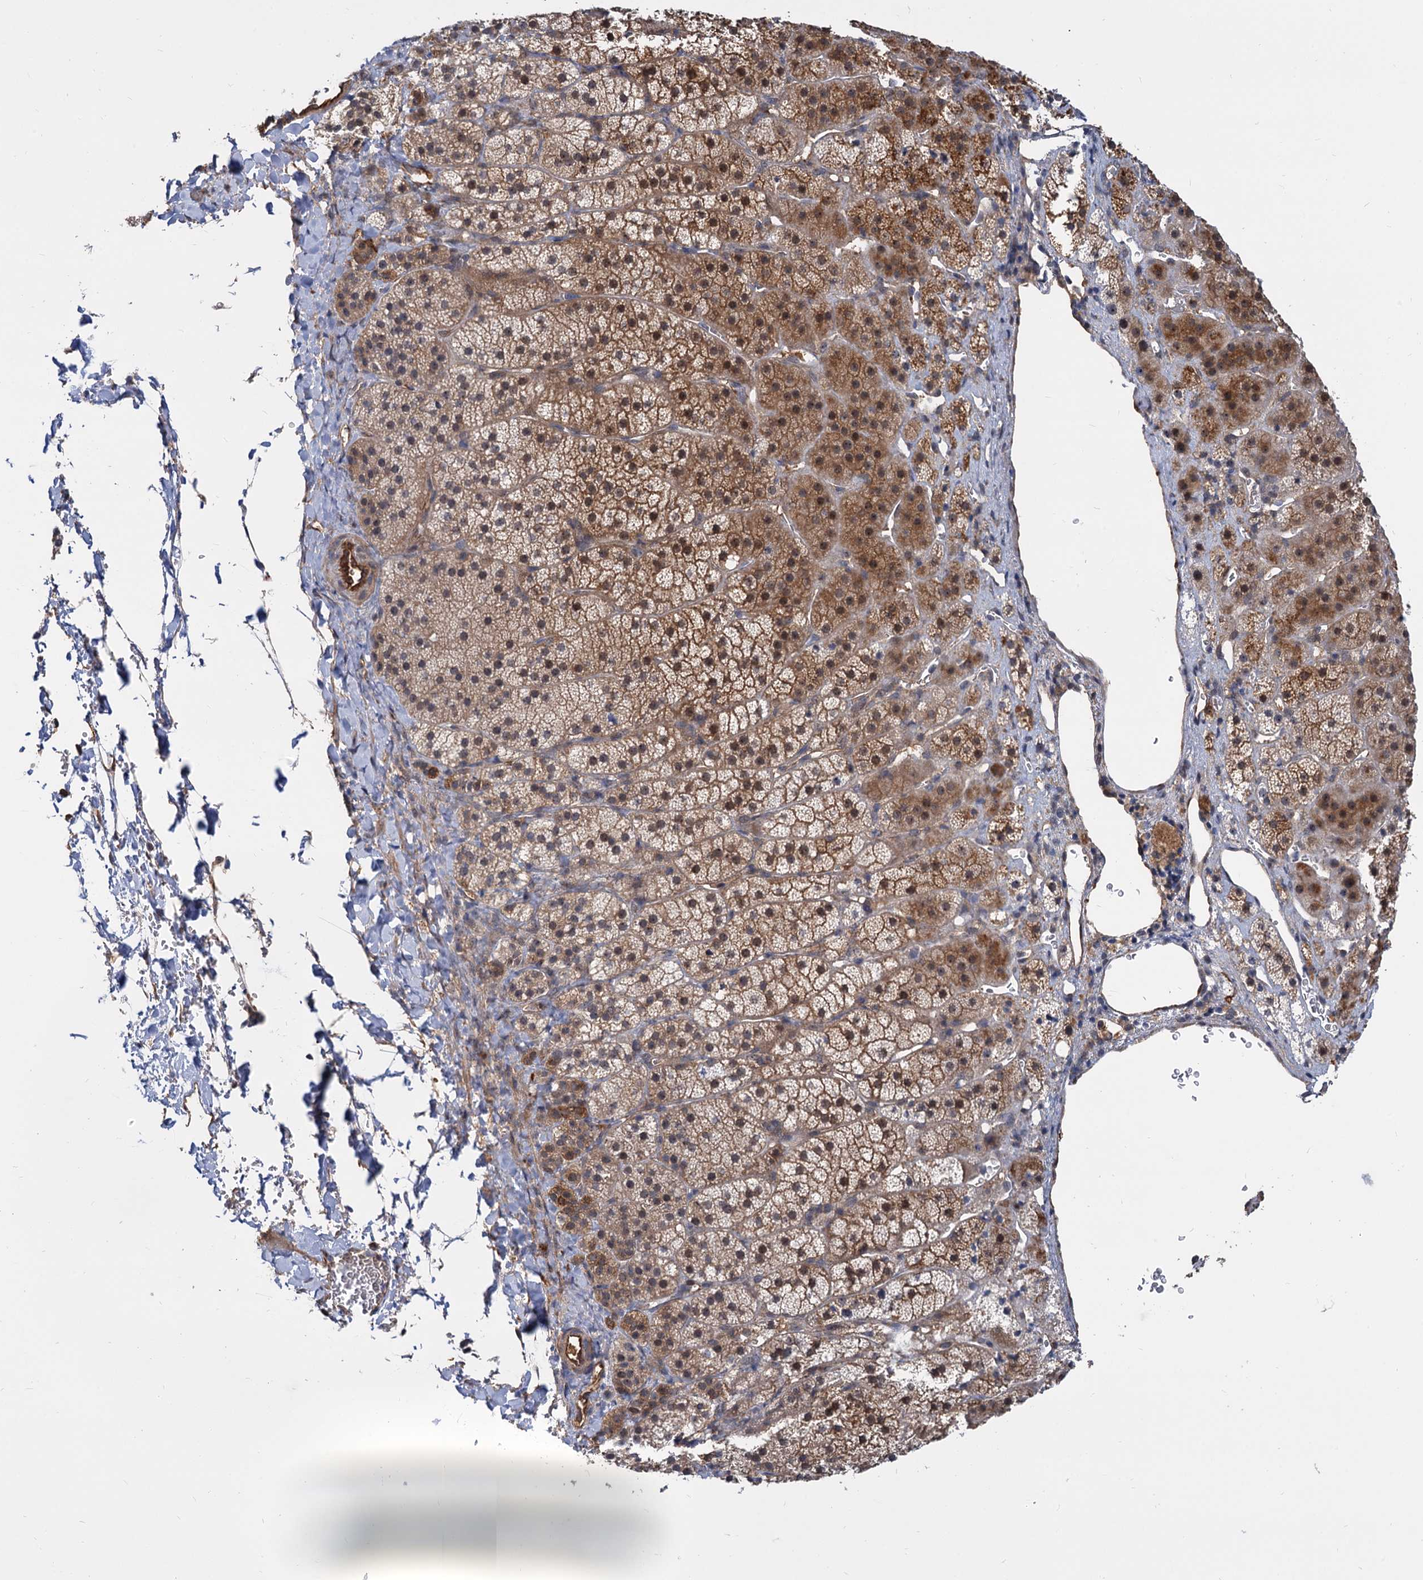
{"staining": {"intensity": "moderate", "quantity": ">75%", "location": "cytoplasmic/membranous,nuclear"}, "tissue": "adrenal gland", "cell_type": "Glandular cells", "image_type": "normal", "snomed": [{"axis": "morphology", "description": "Normal tissue, NOS"}, {"axis": "topography", "description": "Adrenal gland"}], "caption": "Immunohistochemical staining of unremarkable human adrenal gland shows medium levels of moderate cytoplasmic/membranous,nuclear expression in about >75% of glandular cells. (IHC, brightfield microscopy, high magnification).", "gene": "SNX15", "patient": {"sex": "female", "age": 44}}